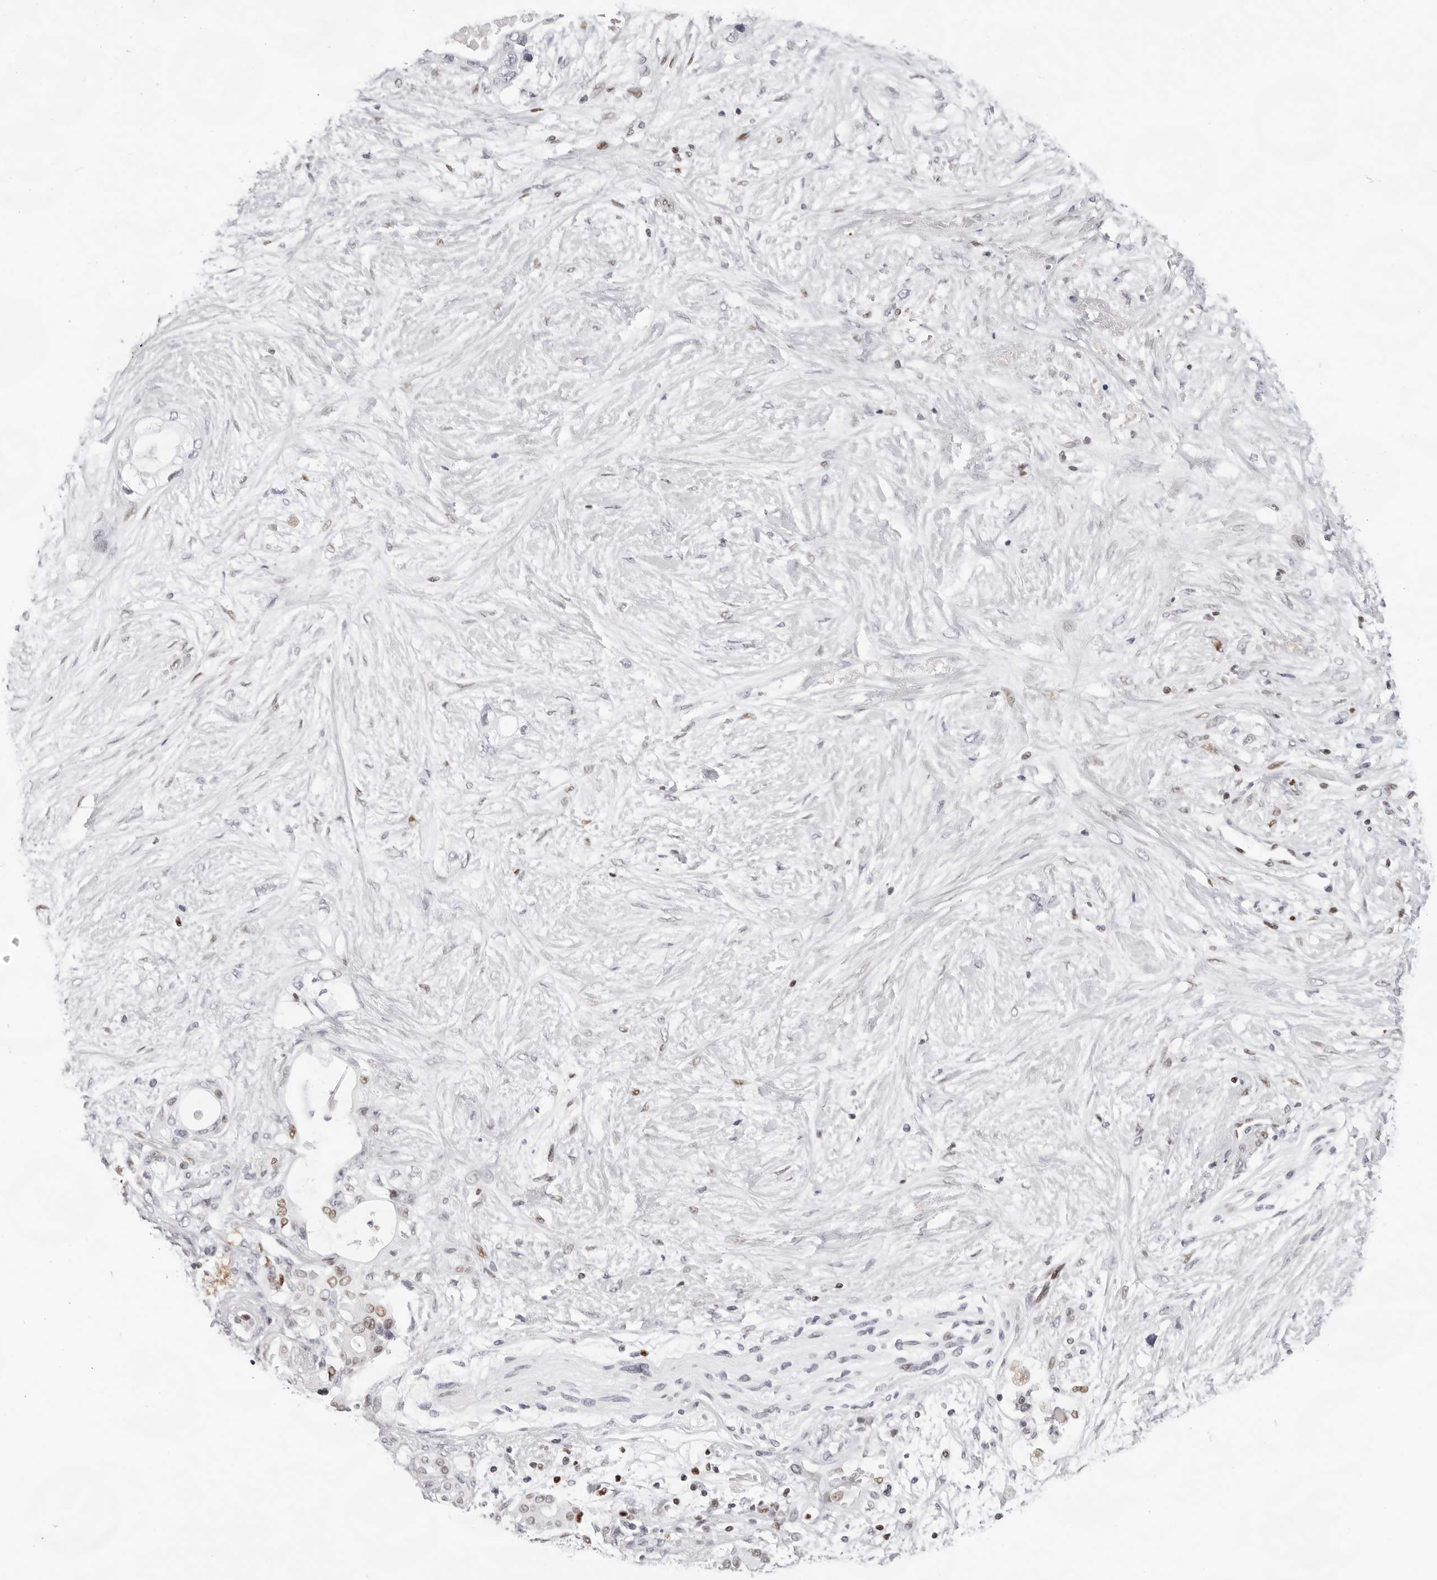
{"staining": {"intensity": "weak", "quantity": "<25%", "location": "nuclear"}, "tissue": "pancreatic cancer", "cell_type": "Tumor cells", "image_type": "cancer", "snomed": [{"axis": "morphology", "description": "Adenocarcinoma, NOS"}, {"axis": "topography", "description": "Pancreas"}], "caption": "High power microscopy histopathology image of an immunohistochemistry image of pancreatic adenocarcinoma, revealing no significant expression in tumor cells. (DAB IHC with hematoxylin counter stain).", "gene": "OGG1", "patient": {"sex": "male", "age": 53}}